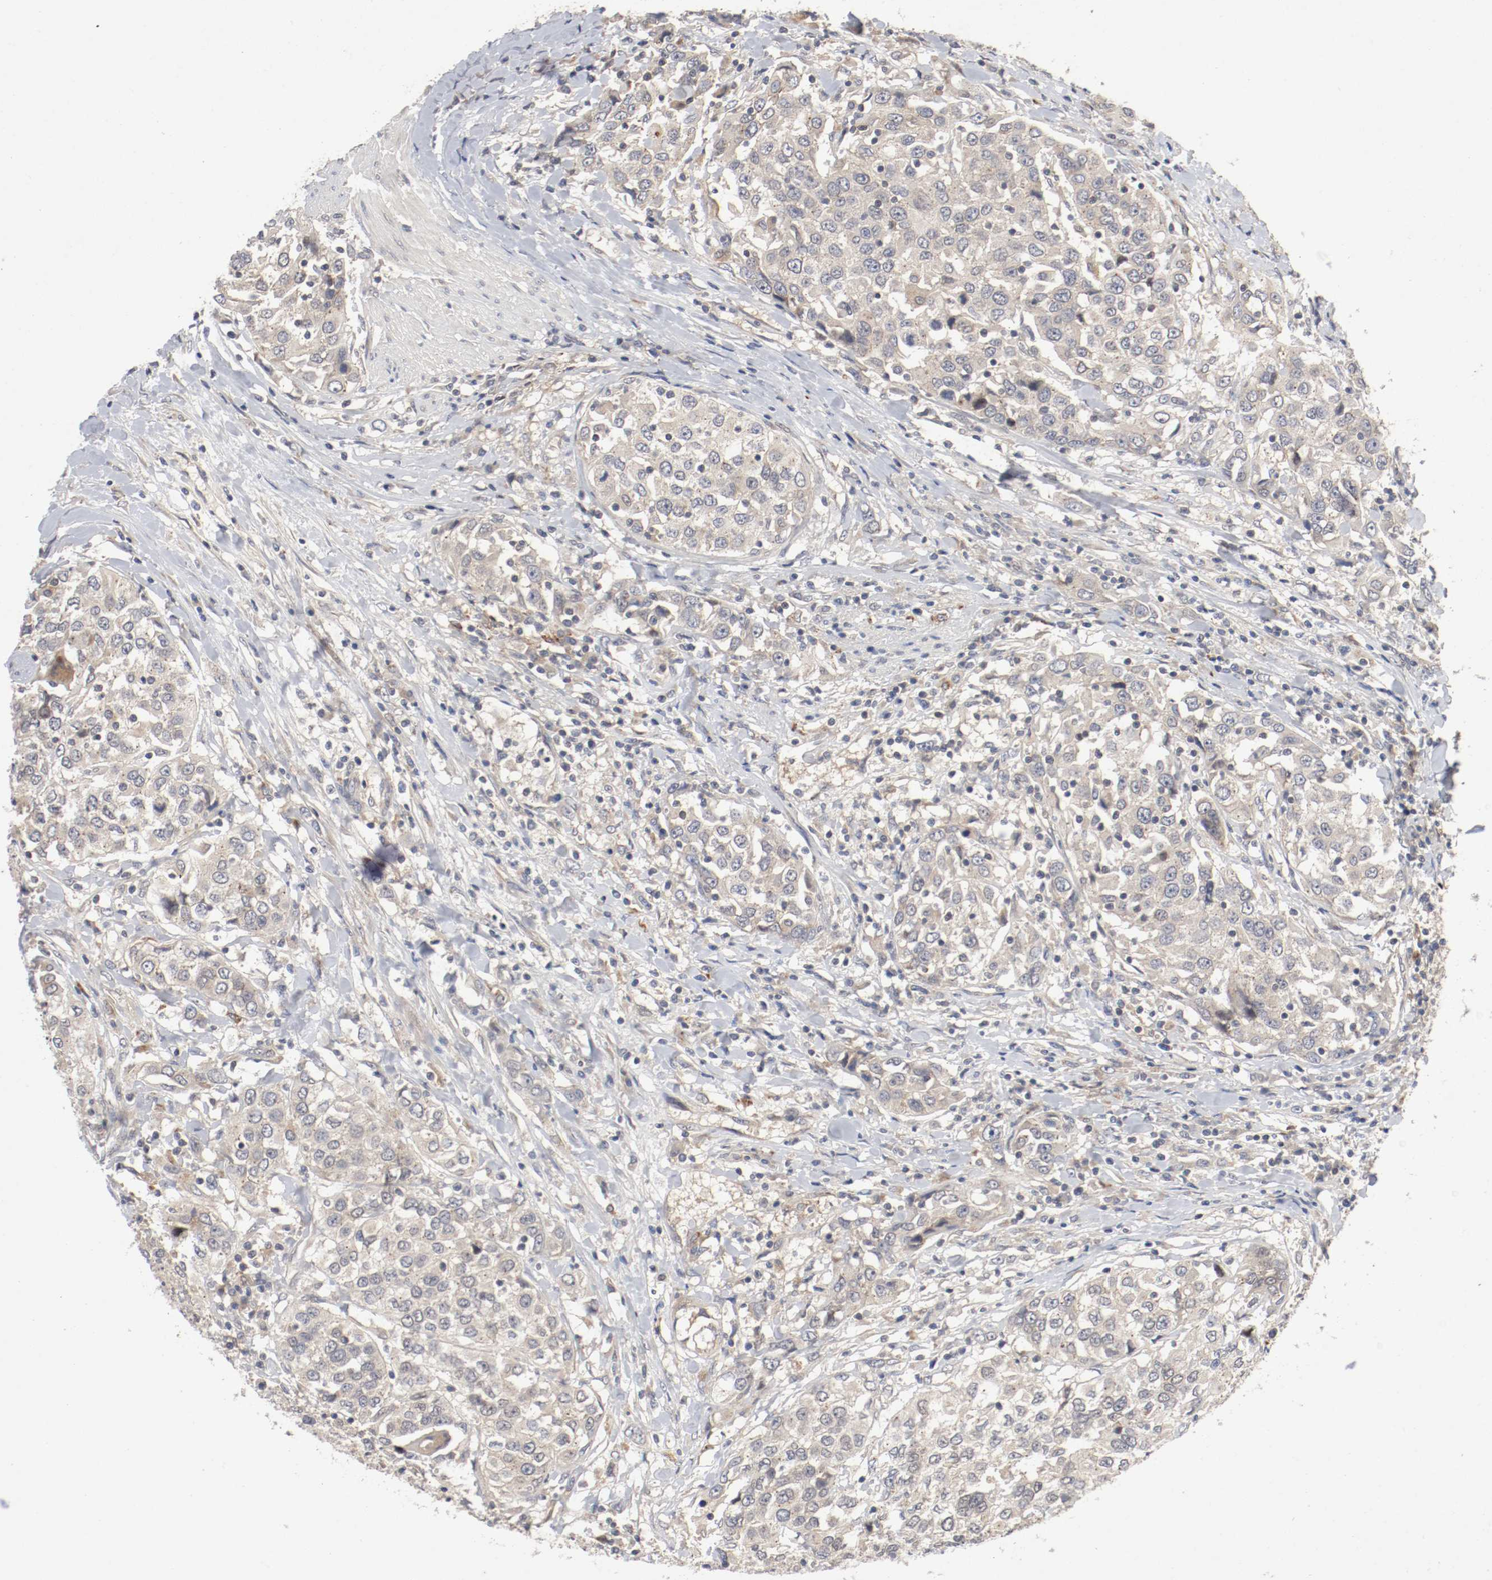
{"staining": {"intensity": "moderate", "quantity": ">75%", "location": "cytoplasmic/membranous"}, "tissue": "urothelial cancer", "cell_type": "Tumor cells", "image_type": "cancer", "snomed": [{"axis": "morphology", "description": "Urothelial carcinoma, High grade"}, {"axis": "topography", "description": "Urinary bladder"}], "caption": "Immunohistochemistry (IHC) micrograph of human urothelial cancer stained for a protein (brown), which displays medium levels of moderate cytoplasmic/membranous expression in about >75% of tumor cells.", "gene": "REN", "patient": {"sex": "female", "age": 80}}